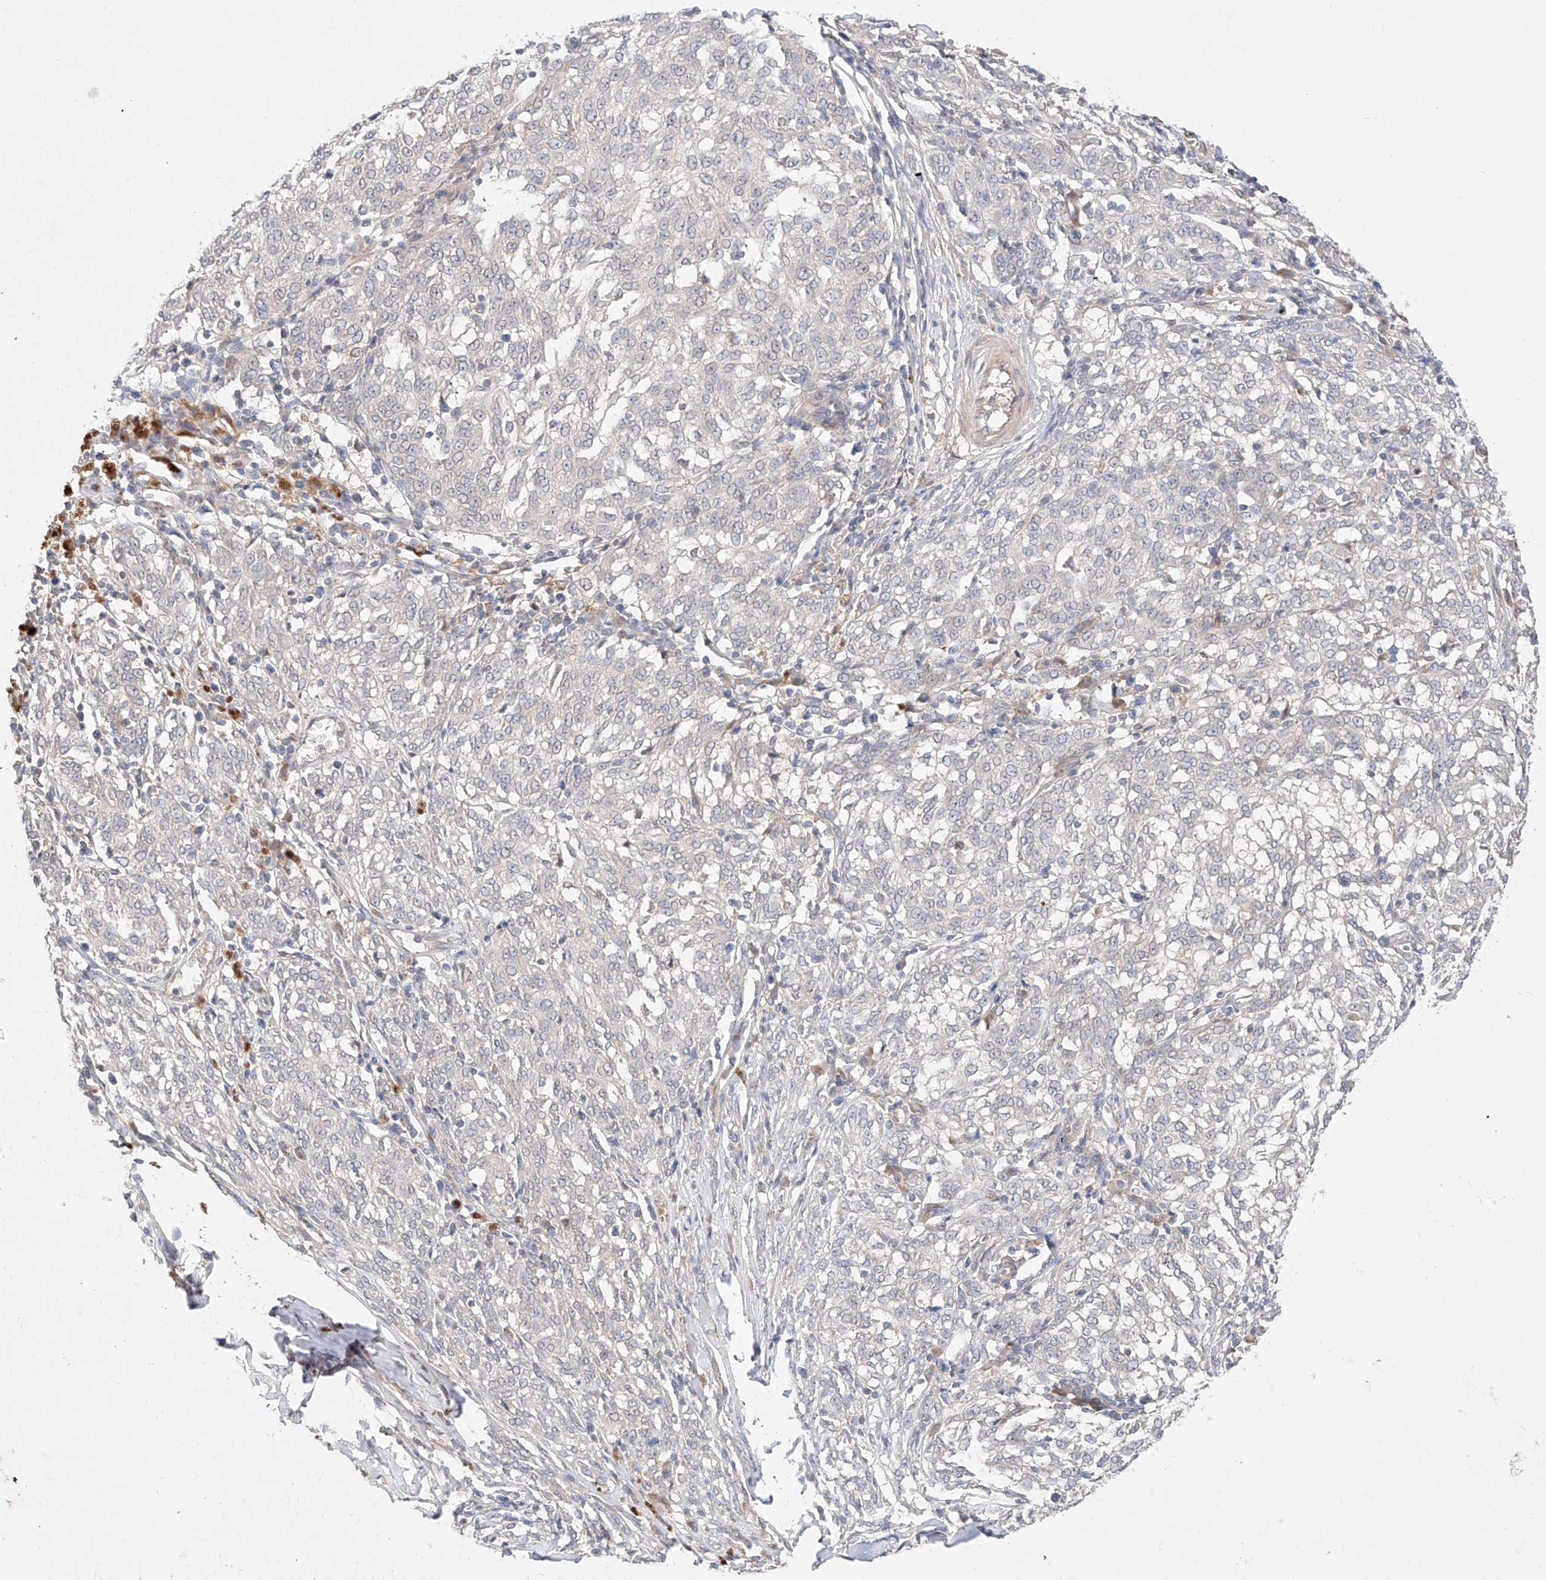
{"staining": {"intensity": "negative", "quantity": "none", "location": "none"}, "tissue": "melanoma", "cell_type": "Tumor cells", "image_type": "cancer", "snomed": [{"axis": "morphology", "description": "Malignant melanoma, NOS"}, {"axis": "topography", "description": "Skin"}], "caption": "IHC photomicrograph of melanoma stained for a protein (brown), which displays no expression in tumor cells.", "gene": "ZNF124", "patient": {"sex": "female", "age": 72}}